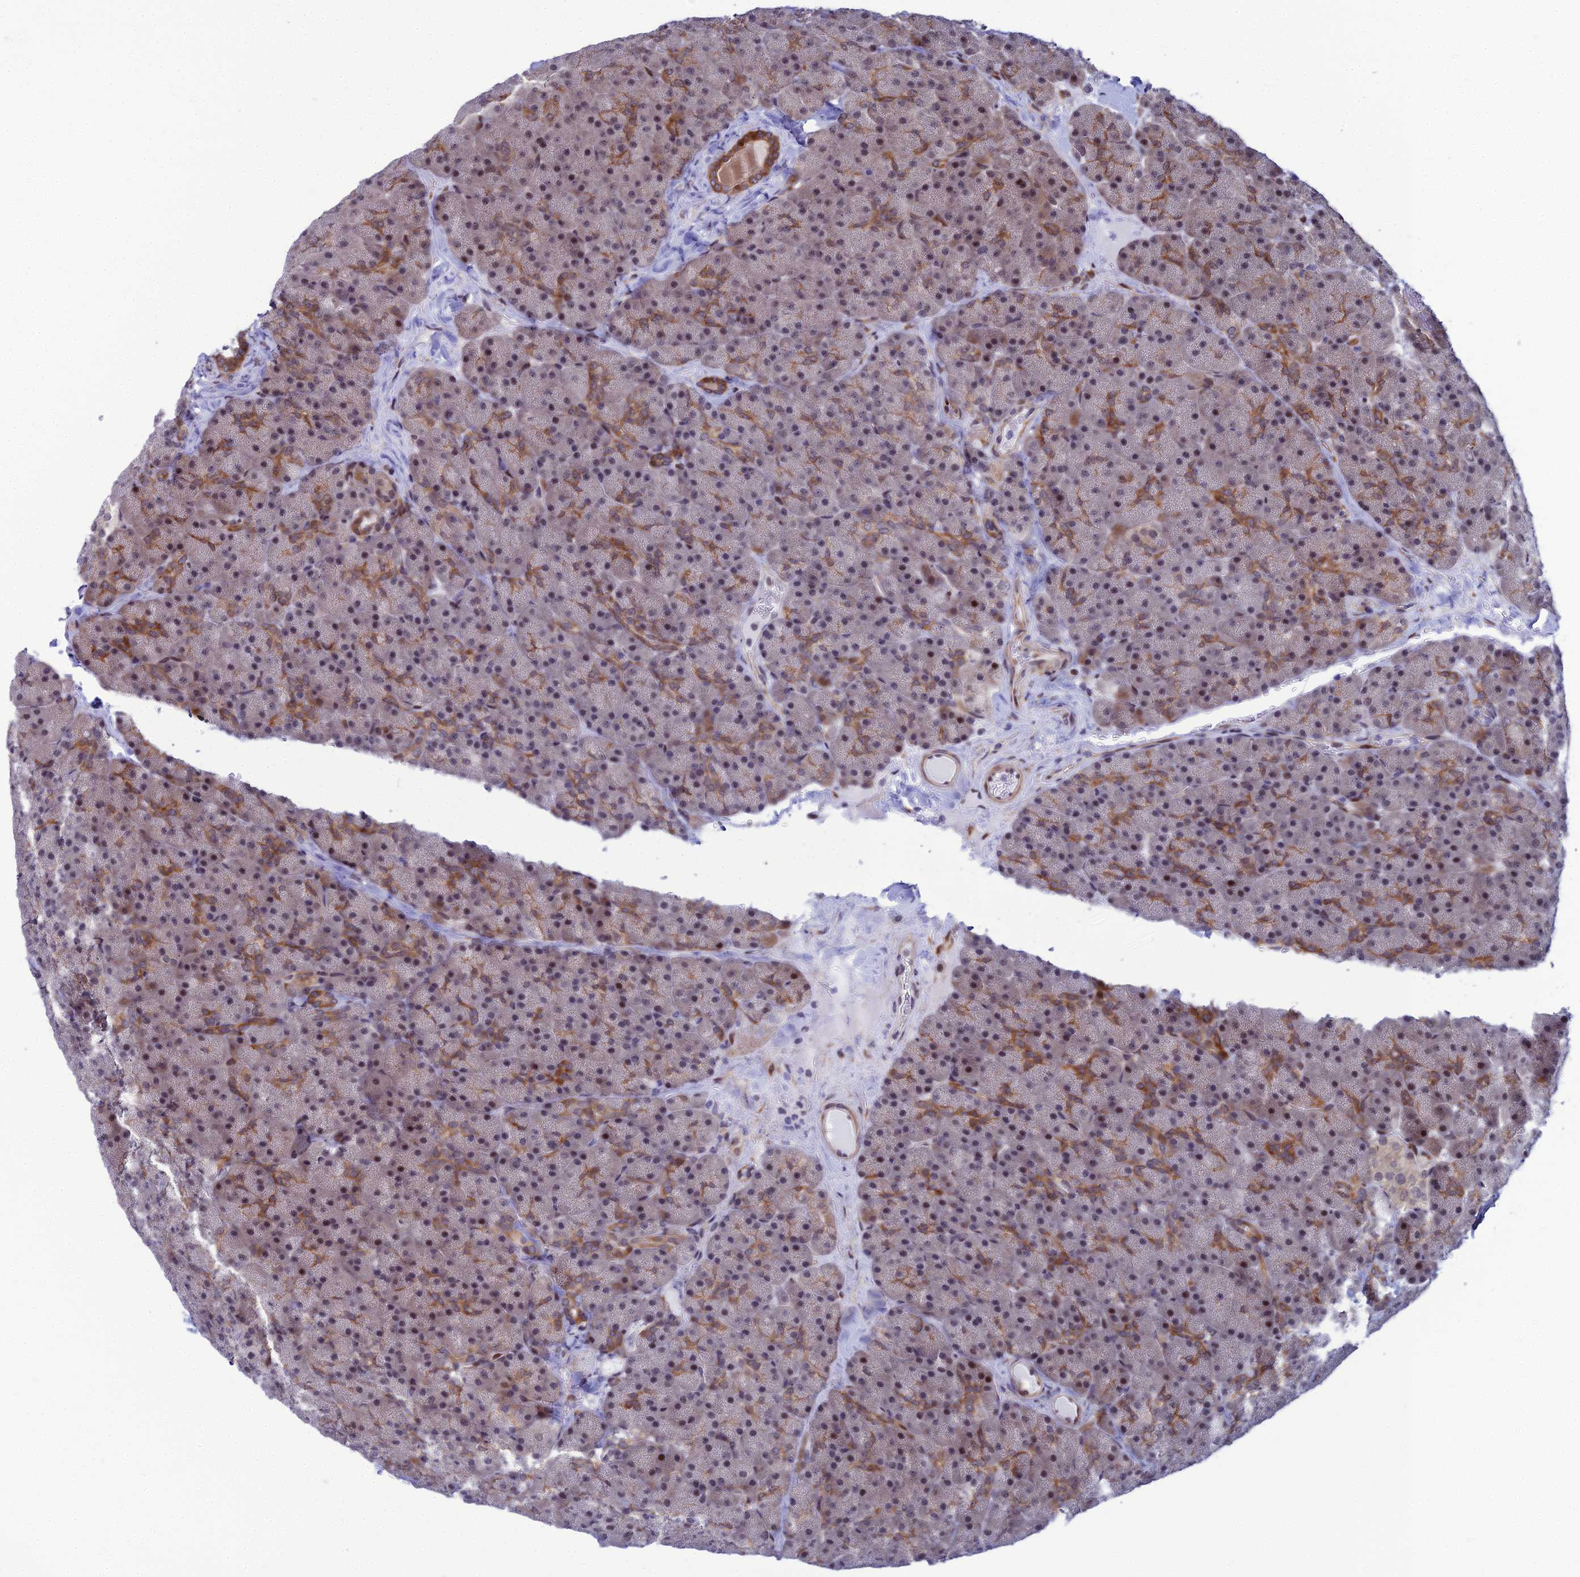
{"staining": {"intensity": "moderate", "quantity": "25%-75%", "location": "cytoplasmic/membranous,nuclear"}, "tissue": "pancreas", "cell_type": "Exocrine glandular cells", "image_type": "normal", "snomed": [{"axis": "morphology", "description": "Normal tissue, NOS"}, {"axis": "topography", "description": "Pancreas"}], "caption": "The photomicrograph reveals immunohistochemical staining of normal pancreas. There is moderate cytoplasmic/membranous,nuclear positivity is appreciated in about 25%-75% of exocrine glandular cells. The staining was performed using DAB, with brown indicating positive protein expression. Nuclei are stained blue with hematoxylin.", "gene": "ZNF668", "patient": {"sex": "male", "age": 36}}